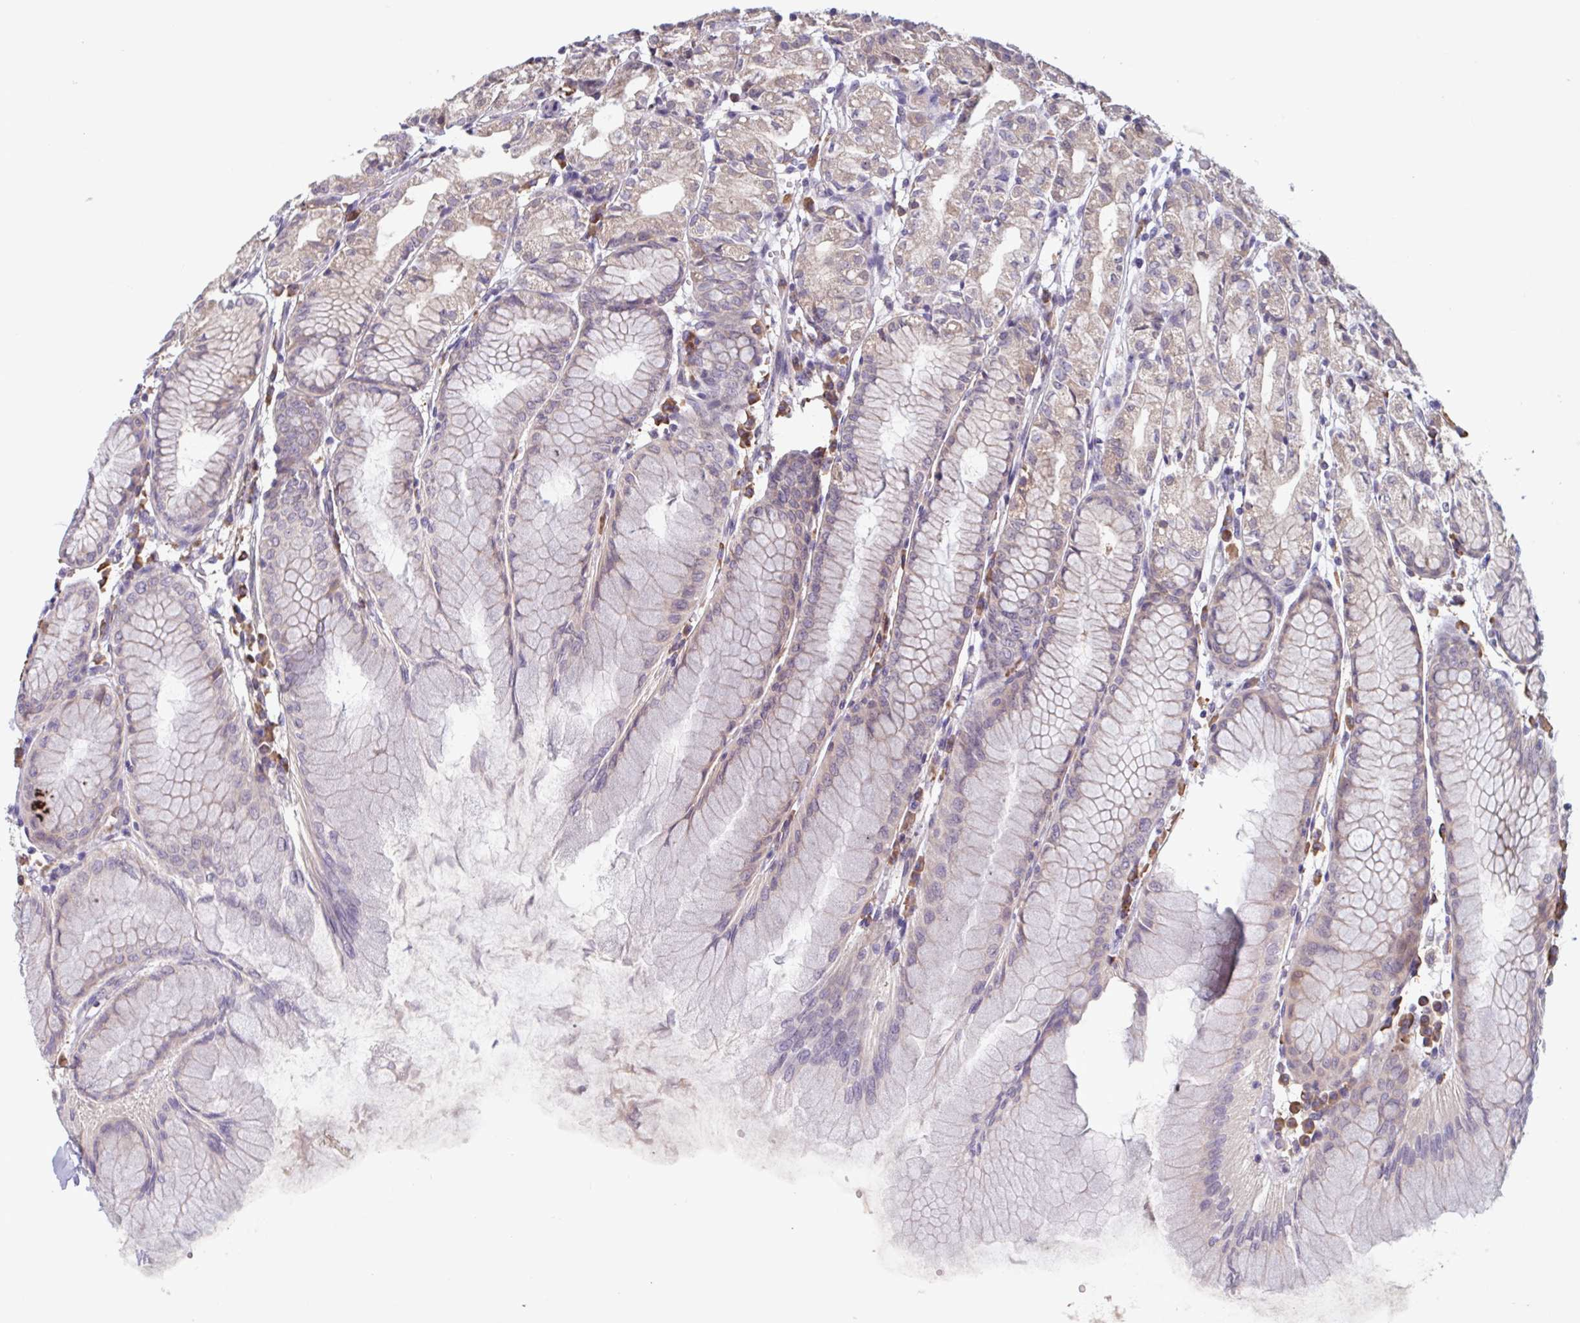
{"staining": {"intensity": "weak", "quantity": "25%-75%", "location": "cytoplasmic/membranous"}, "tissue": "stomach", "cell_type": "Glandular cells", "image_type": "normal", "snomed": [{"axis": "morphology", "description": "Normal tissue, NOS"}, {"axis": "topography", "description": "Stomach"}], "caption": "A histopathology image of stomach stained for a protein reveals weak cytoplasmic/membranous brown staining in glandular cells.", "gene": "CD1E", "patient": {"sex": "female", "age": 57}}